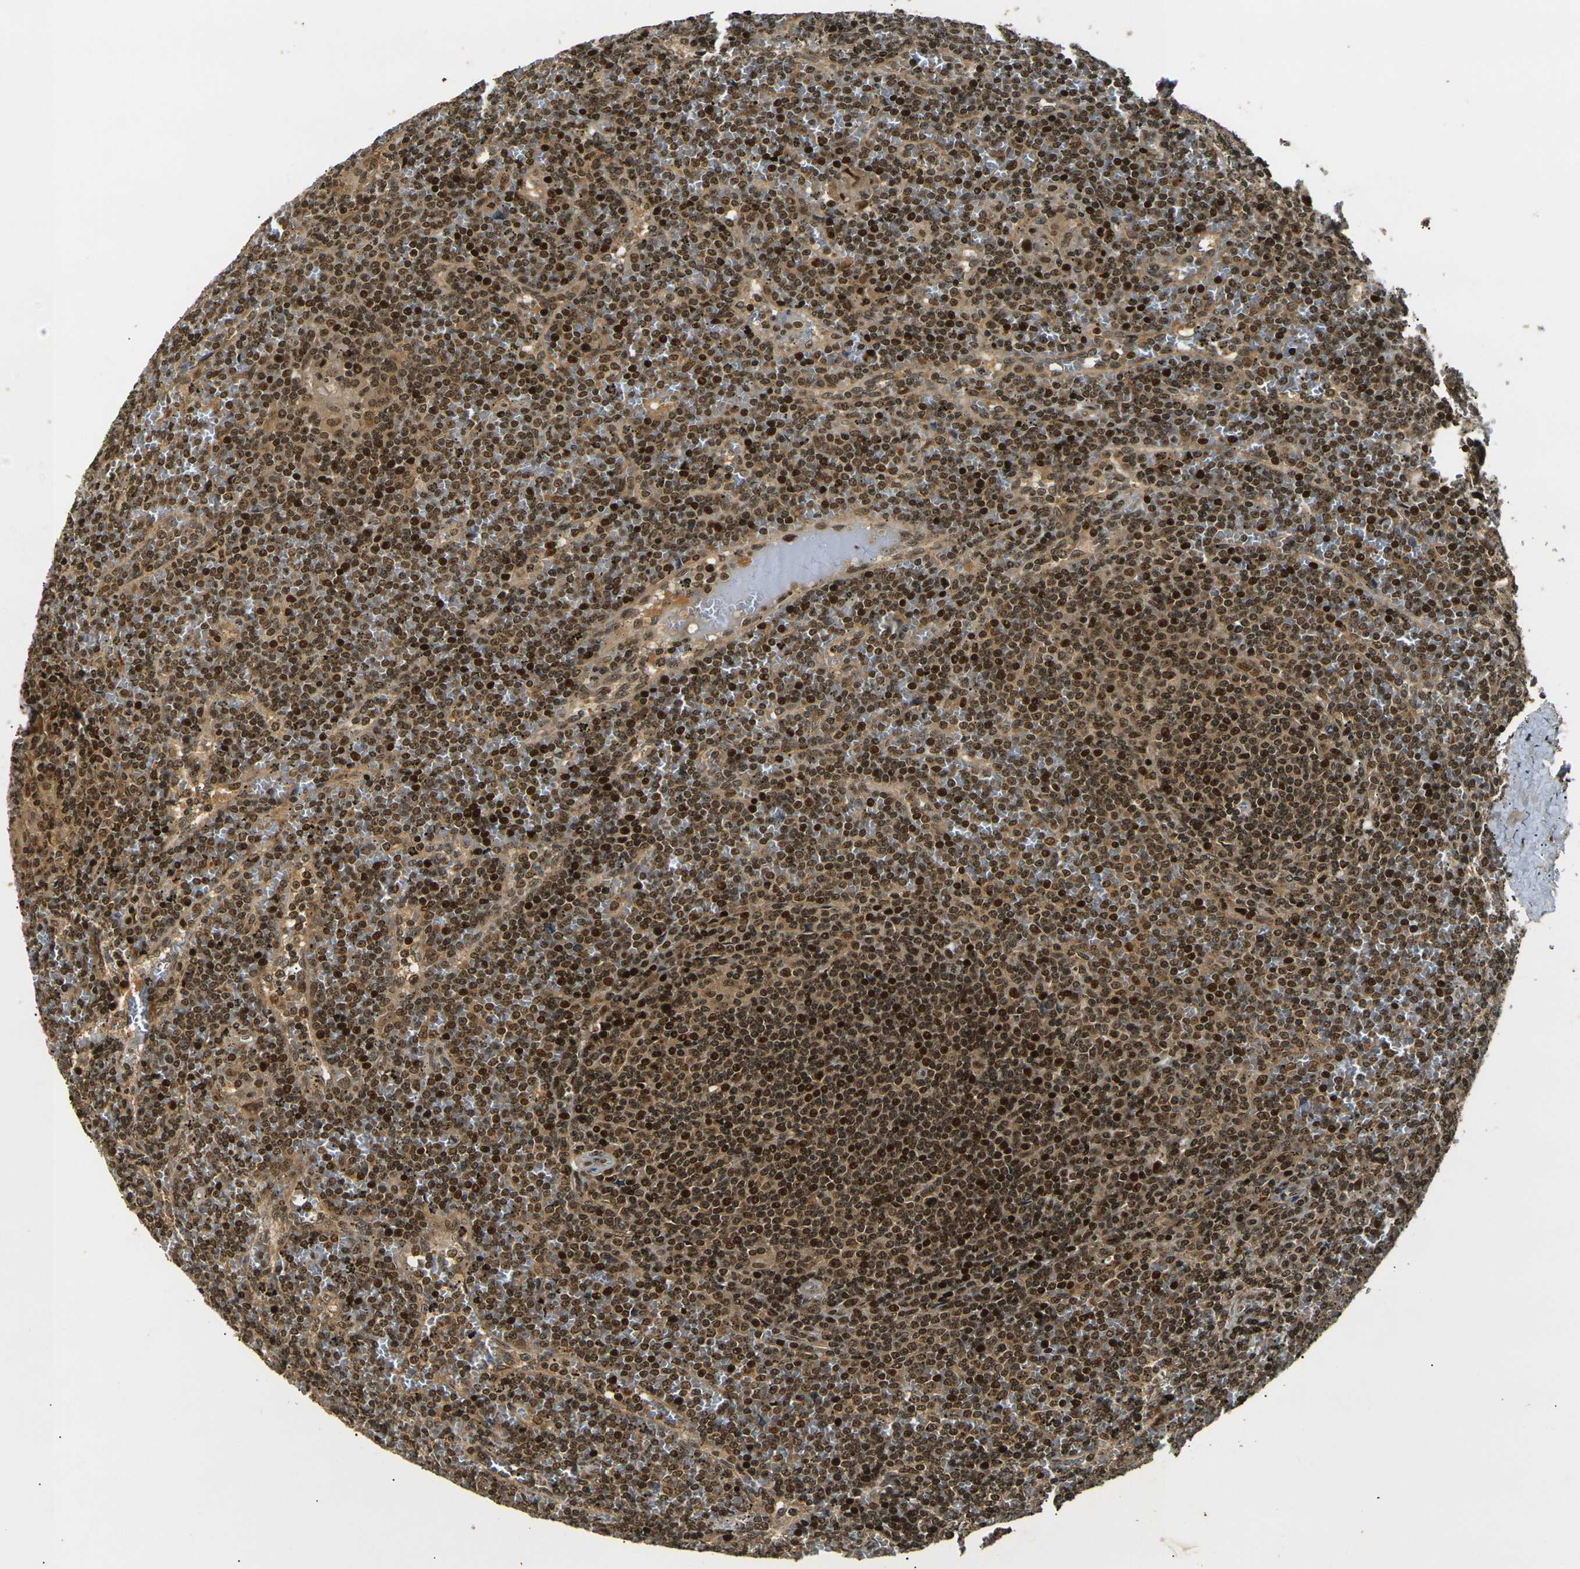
{"staining": {"intensity": "strong", "quantity": ">75%", "location": "cytoplasmic/membranous,nuclear"}, "tissue": "lymphoma", "cell_type": "Tumor cells", "image_type": "cancer", "snomed": [{"axis": "morphology", "description": "Malignant lymphoma, non-Hodgkin's type, Low grade"}, {"axis": "topography", "description": "Spleen"}], "caption": "A high amount of strong cytoplasmic/membranous and nuclear staining is seen in approximately >75% of tumor cells in lymphoma tissue. (Brightfield microscopy of DAB IHC at high magnification).", "gene": "ACTL6A", "patient": {"sex": "female", "age": 19}}